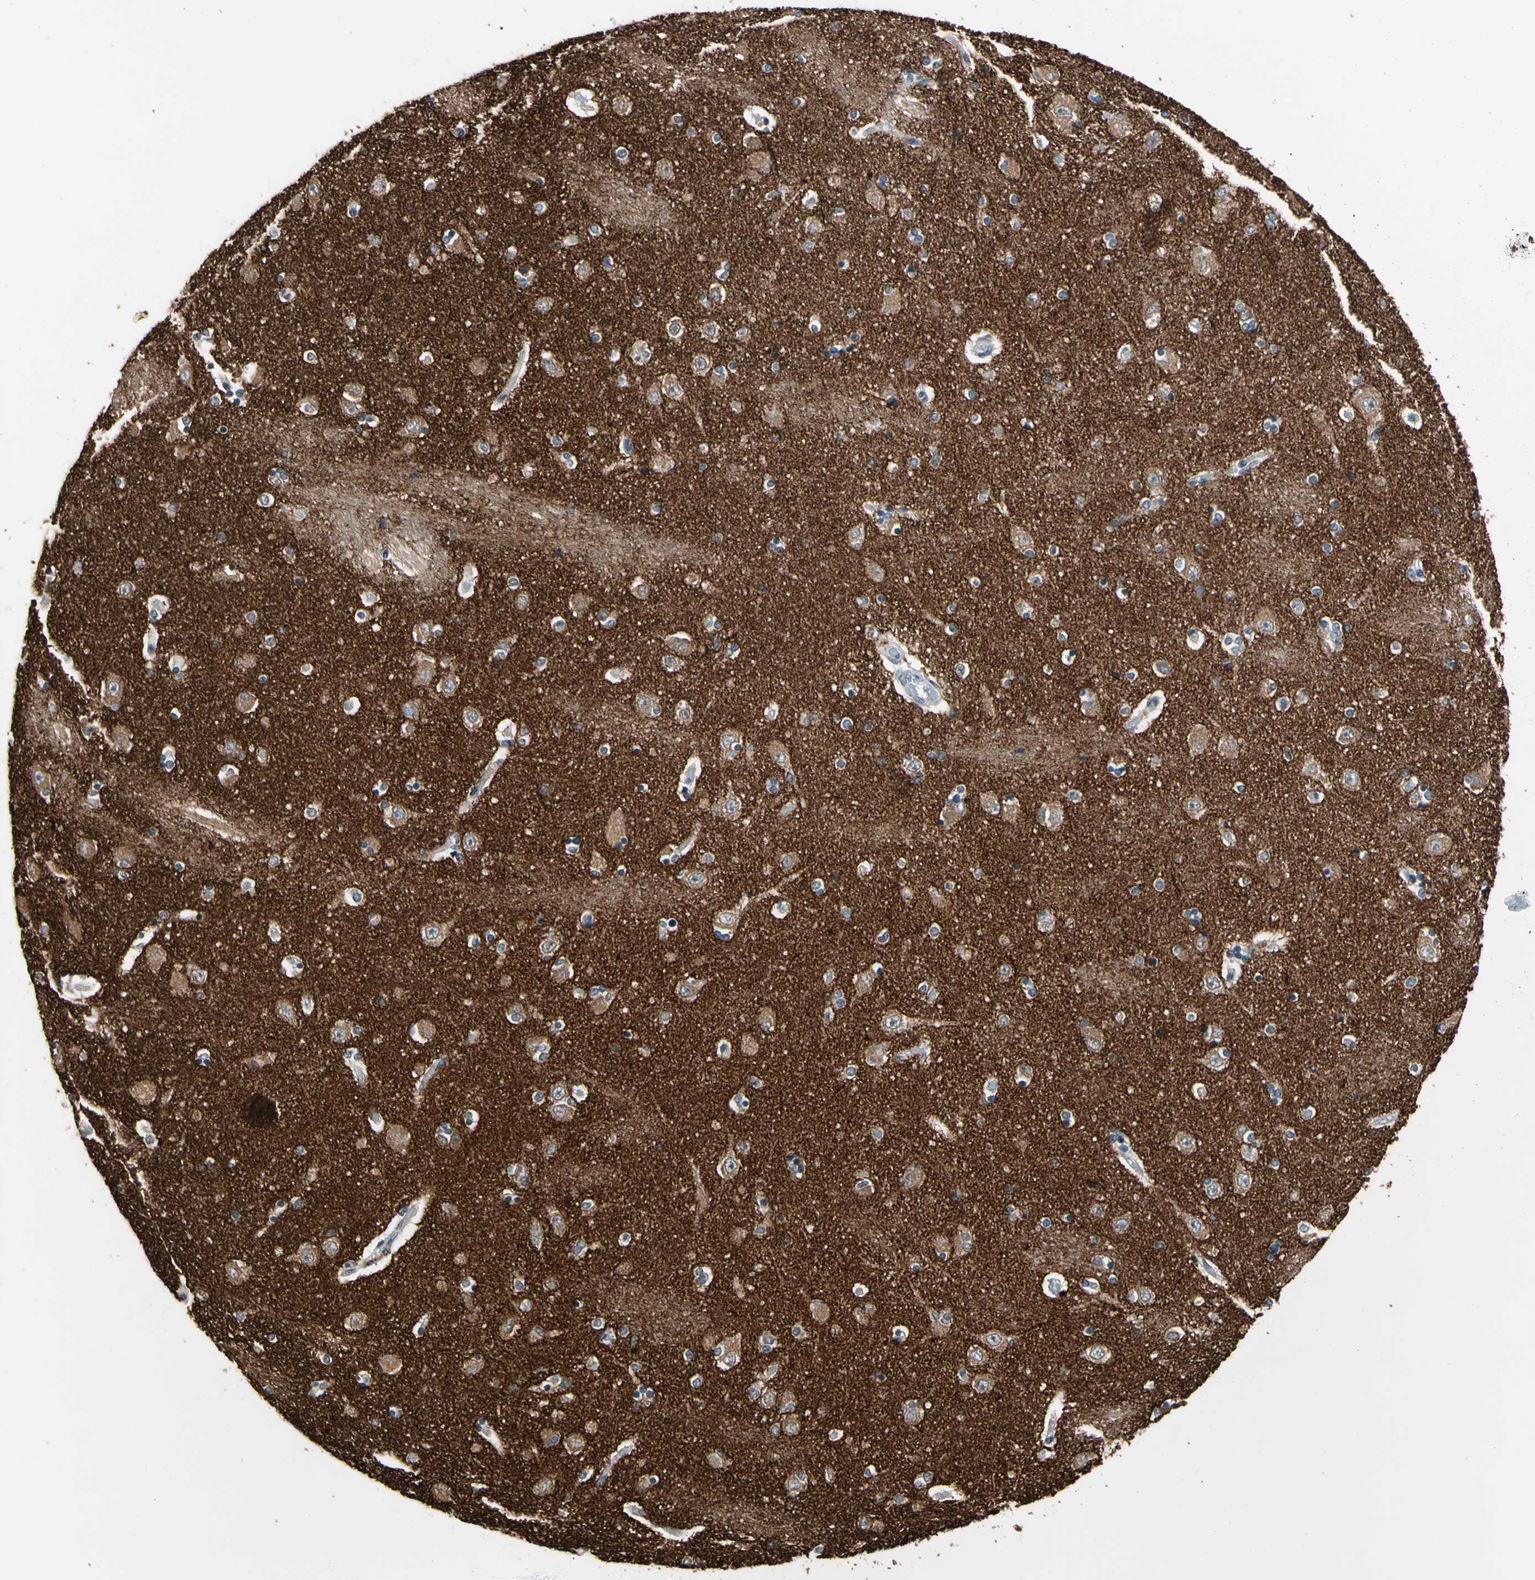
{"staining": {"intensity": "negative", "quantity": "none", "location": "none"}, "tissue": "hippocampus", "cell_type": "Glial cells", "image_type": "normal", "snomed": [{"axis": "morphology", "description": "Normal tissue, NOS"}, {"axis": "topography", "description": "Hippocampus"}], "caption": "The histopathology image exhibits no staining of glial cells in normal hippocampus. The staining is performed using DAB brown chromogen with nuclei counter-stained in using hematoxylin.", "gene": "SV2A", "patient": {"sex": "female", "age": 54}}